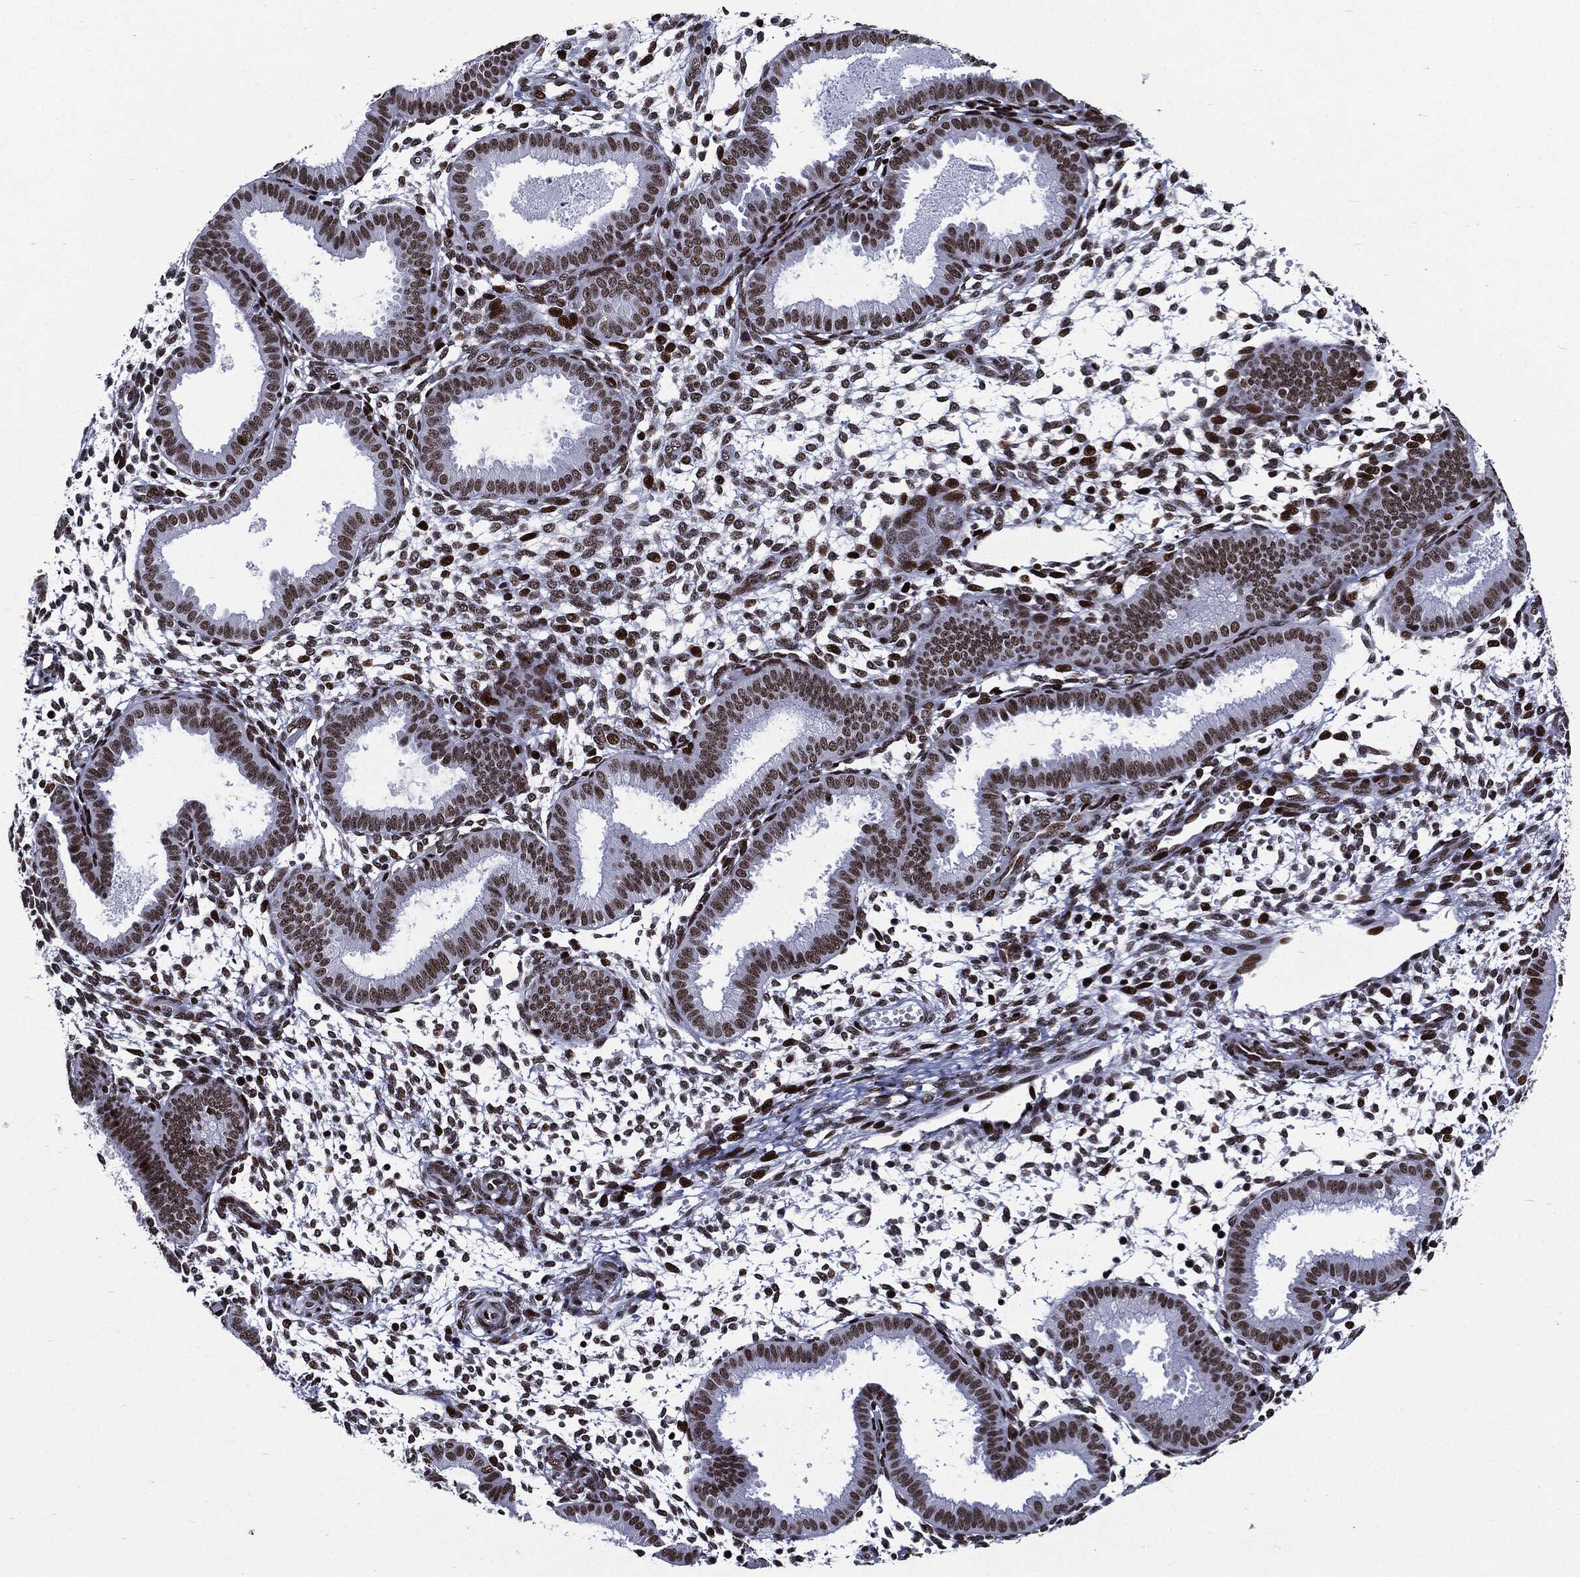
{"staining": {"intensity": "strong", "quantity": ">75%", "location": "nuclear"}, "tissue": "endometrium", "cell_type": "Cells in endometrial stroma", "image_type": "normal", "snomed": [{"axis": "morphology", "description": "Normal tissue, NOS"}, {"axis": "topography", "description": "Endometrium"}], "caption": "Protein expression analysis of benign endometrium reveals strong nuclear staining in about >75% of cells in endometrial stroma.", "gene": "ZFP91", "patient": {"sex": "female", "age": 43}}